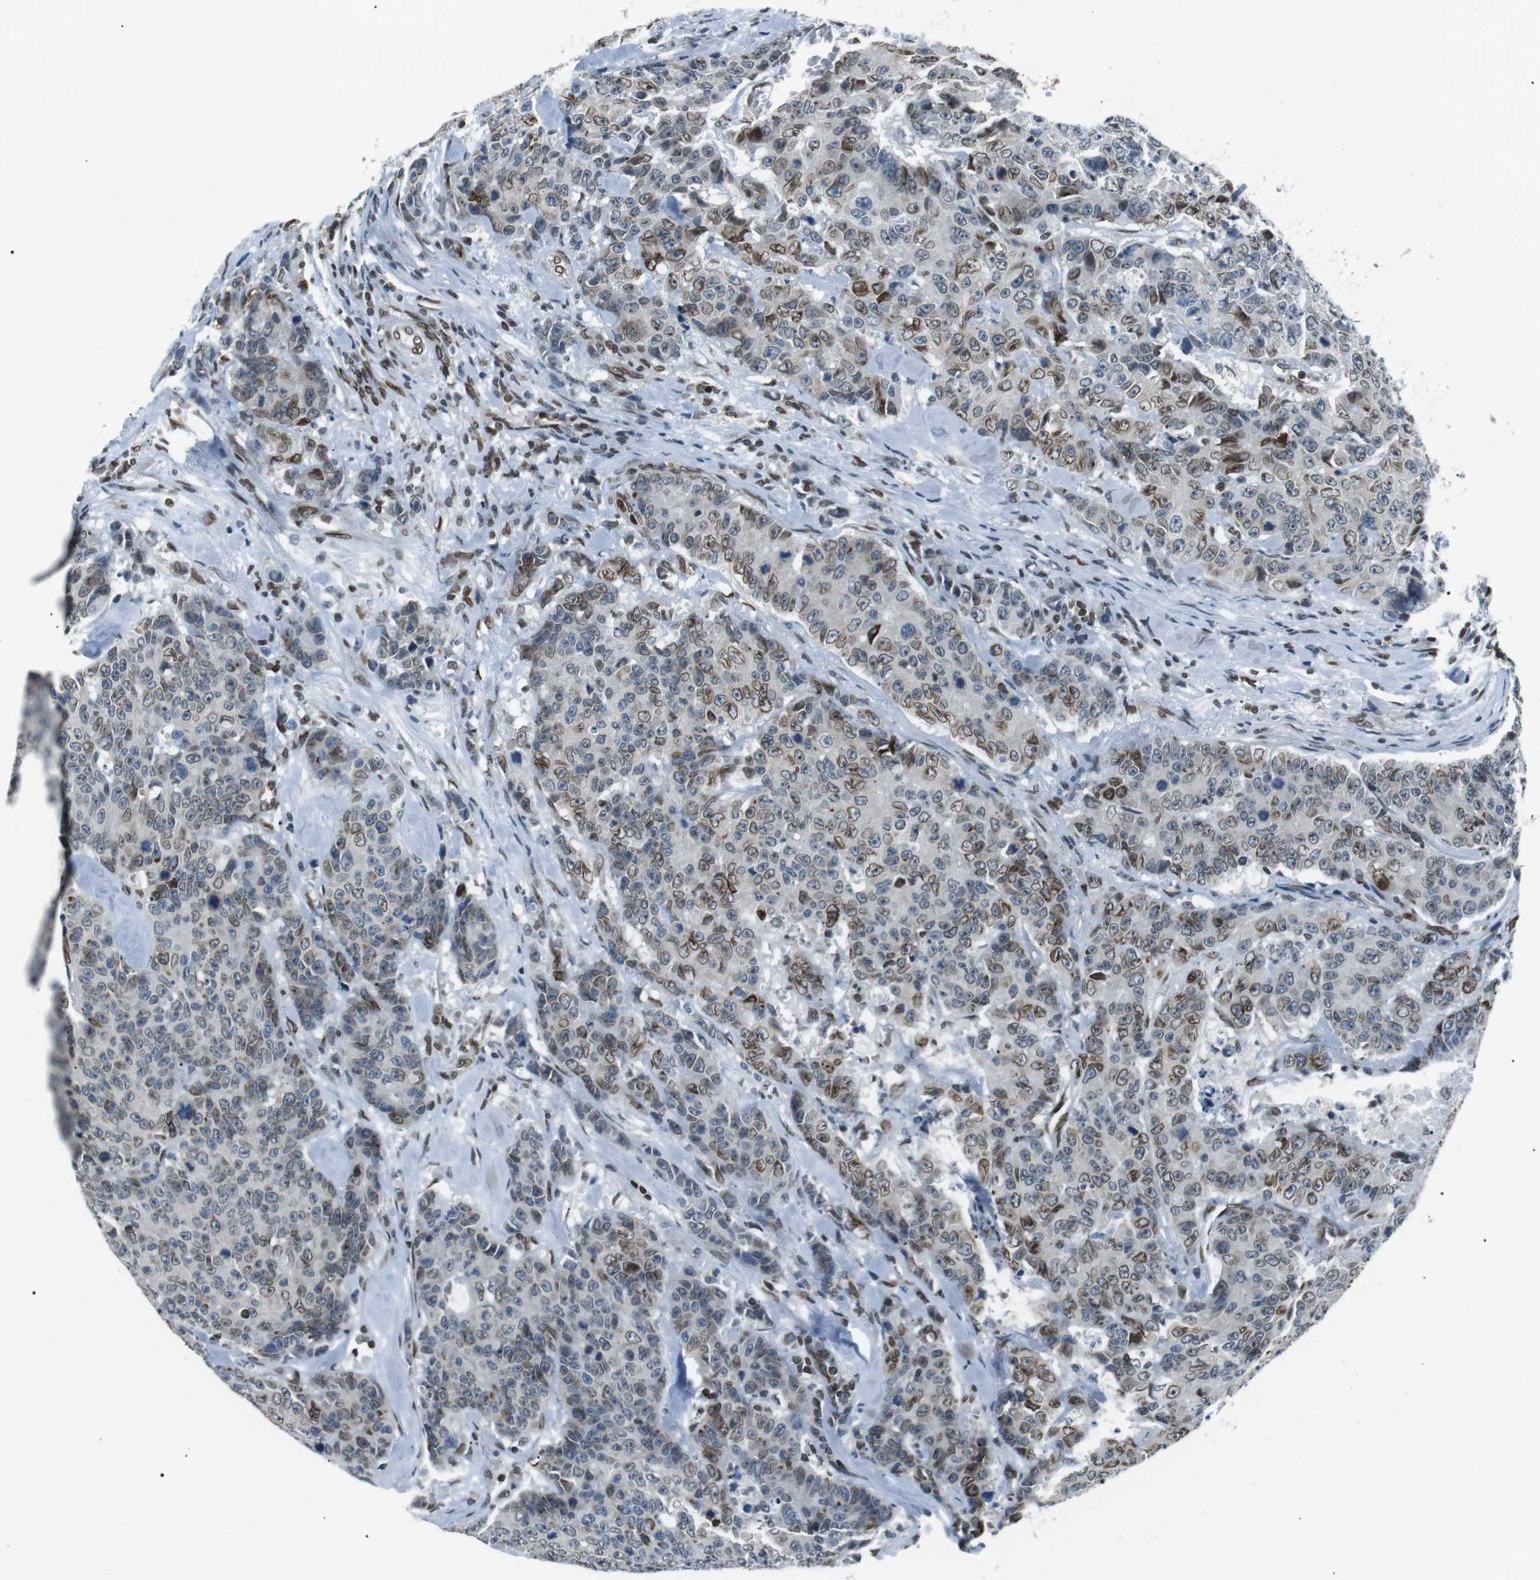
{"staining": {"intensity": "moderate", "quantity": "25%-75%", "location": "cytoplasmic/membranous,nuclear"}, "tissue": "colorectal cancer", "cell_type": "Tumor cells", "image_type": "cancer", "snomed": [{"axis": "morphology", "description": "Adenocarcinoma, NOS"}, {"axis": "topography", "description": "Colon"}], "caption": "Tumor cells show medium levels of moderate cytoplasmic/membranous and nuclear staining in approximately 25%-75% of cells in human adenocarcinoma (colorectal). (DAB IHC with brightfield microscopy, high magnification).", "gene": "TMX4", "patient": {"sex": "female", "age": 86}}